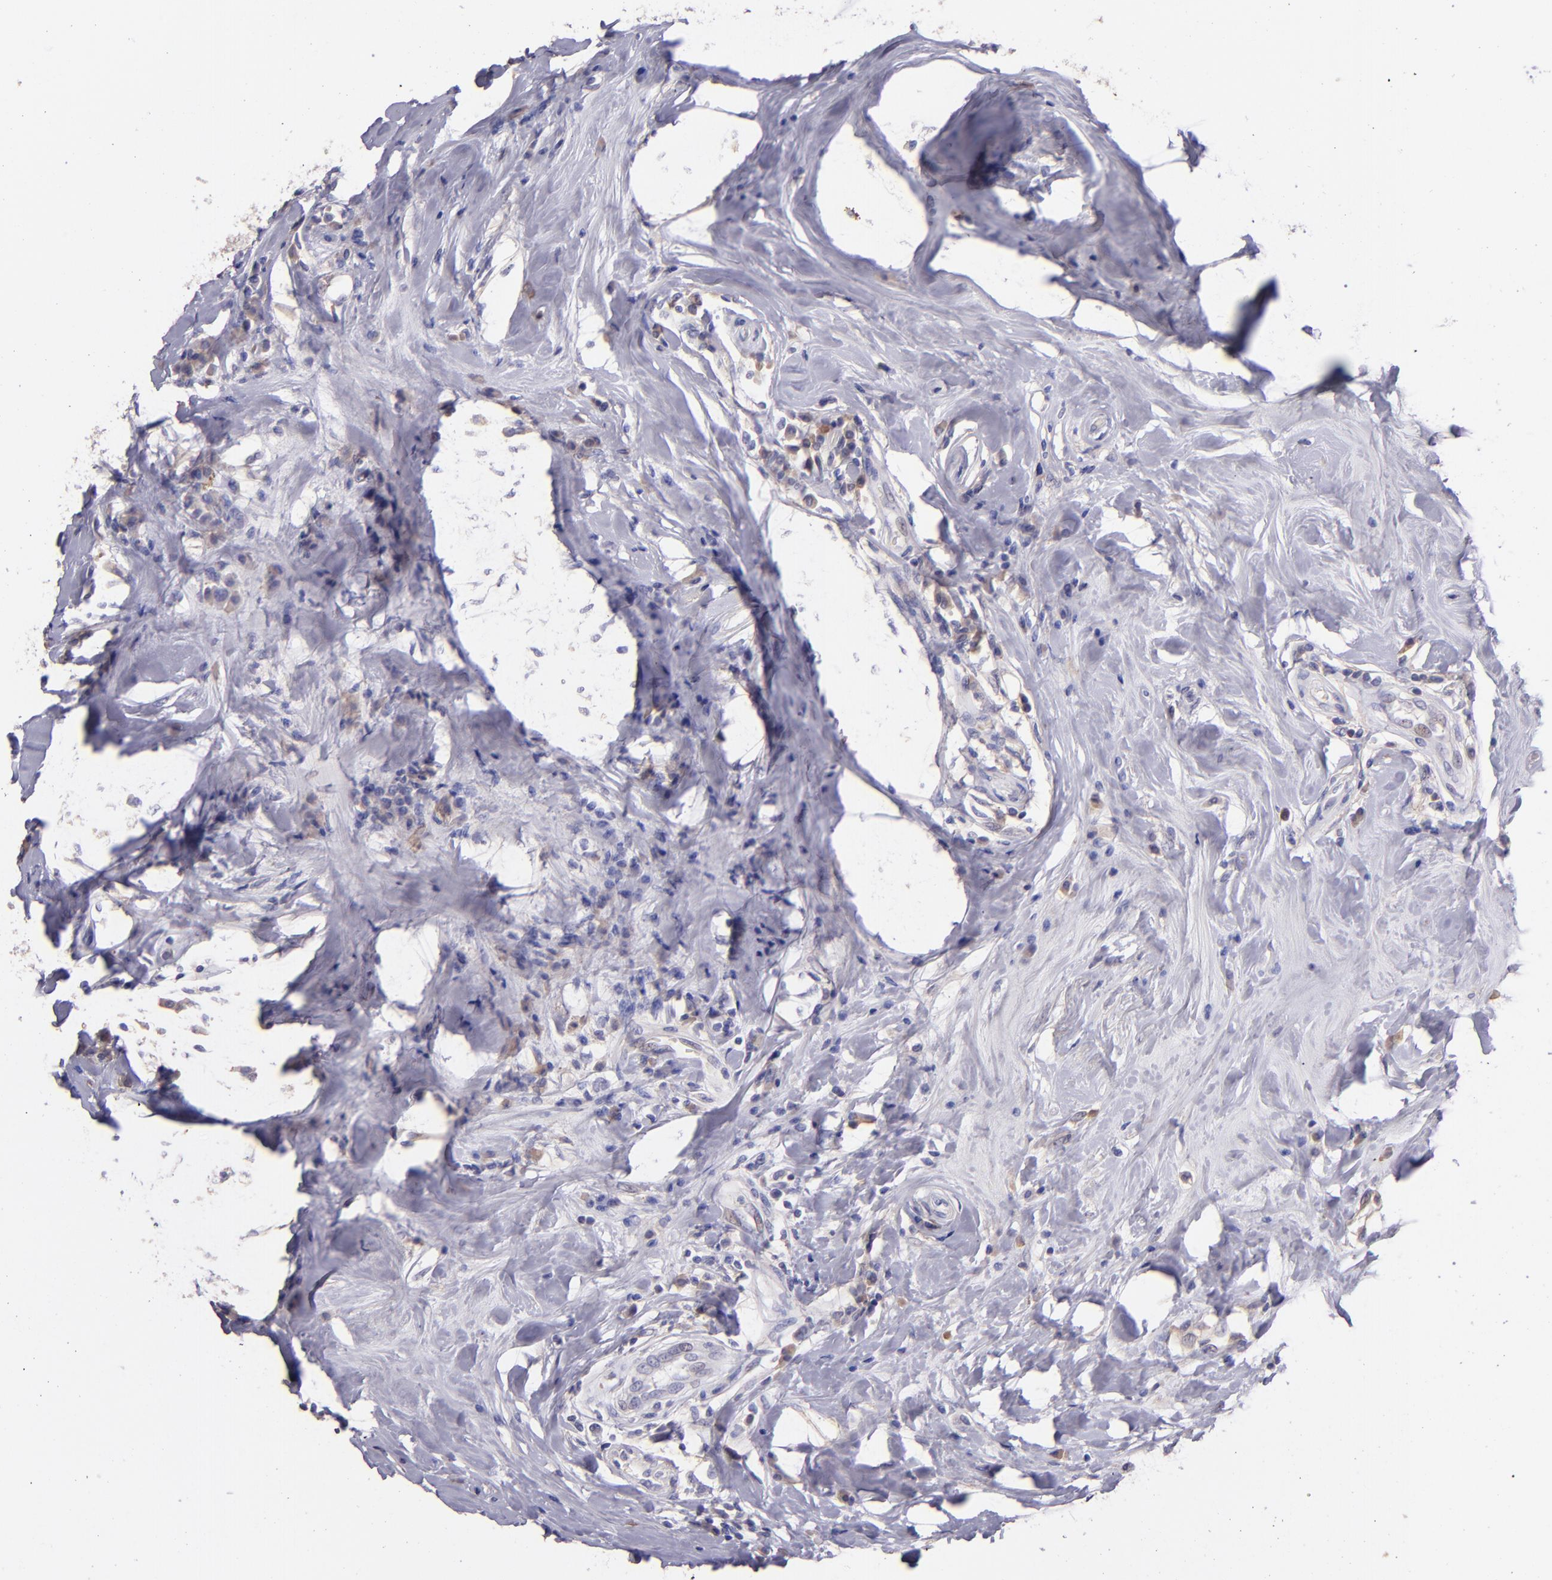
{"staining": {"intensity": "weak", "quantity": "<25%", "location": "cytoplasmic/membranous"}, "tissue": "breast cancer", "cell_type": "Tumor cells", "image_type": "cancer", "snomed": [{"axis": "morphology", "description": "Duct carcinoma"}, {"axis": "topography", "description": "Breast"}], "caption": "Immunohistochemical staining of invasive ductal carcinoma (breast) demonstrates no significant staining in tumor cells.", "gene": "PAPPA", "patient": {"sex": "female", "age": 27}}